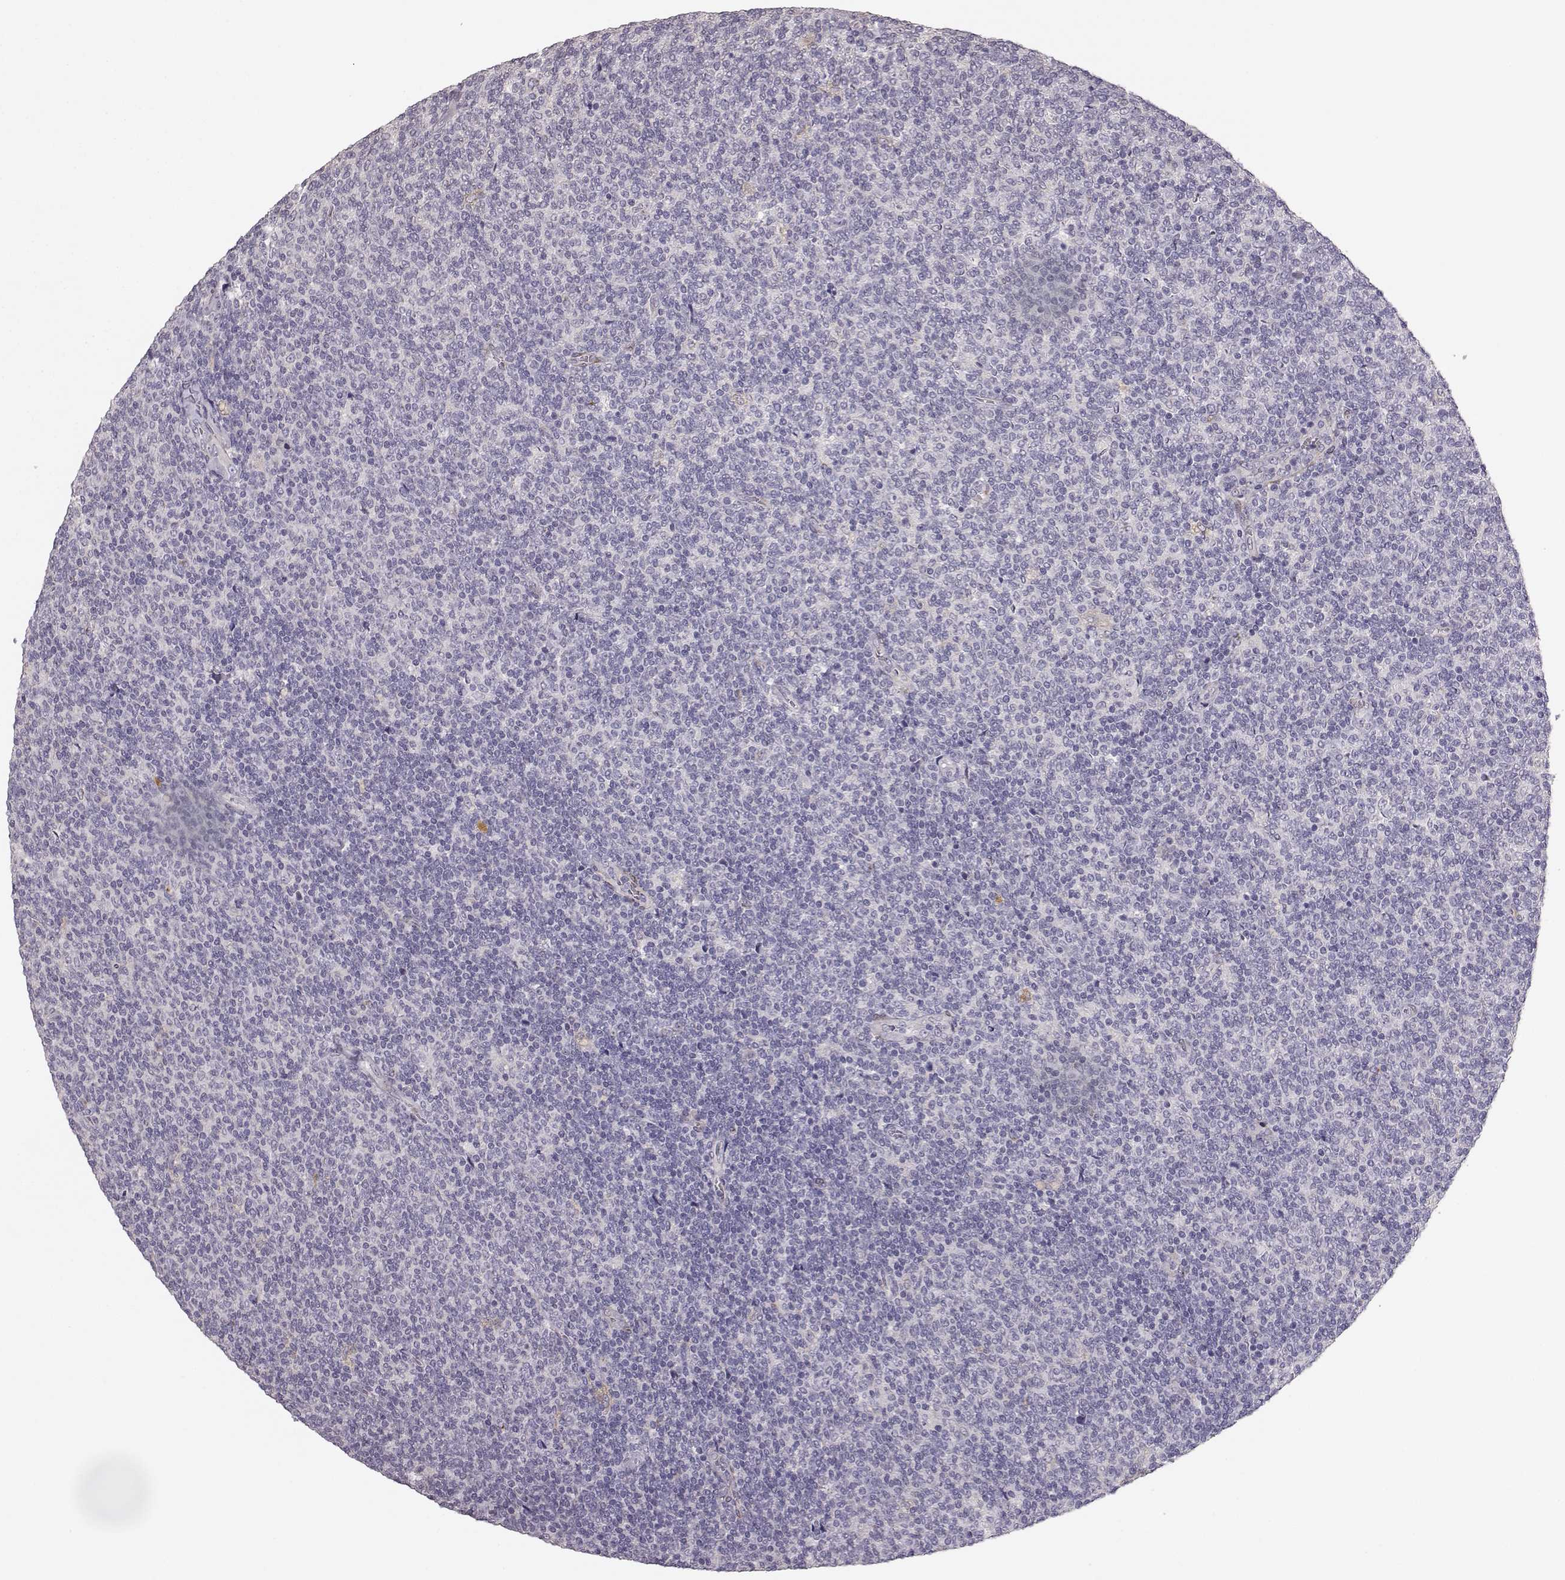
{"staining": {"intensity": "negative", "quantity": "none", "location": "none"}, "tissue": "lymphoma", "cell_type": "Tumor cells", "image_type": "cancer", "snomed": [{"axis": "morphology", "description": "Malignant lymphoma, non-Hodgkin's type, Low grade"}, {"axis": "topography", "description": "Lymph node"}], "caption": "Photomicrograph shows no protein expression in tumor cells of low-grade malignant lymphoma, non-Hodgkin's type tissue. (DAB (3,3'-diaminobenzidine) immunohistochemistry, high magnification).", "gene": "GHR", "patient": {"sex": "male", "age": 52}}